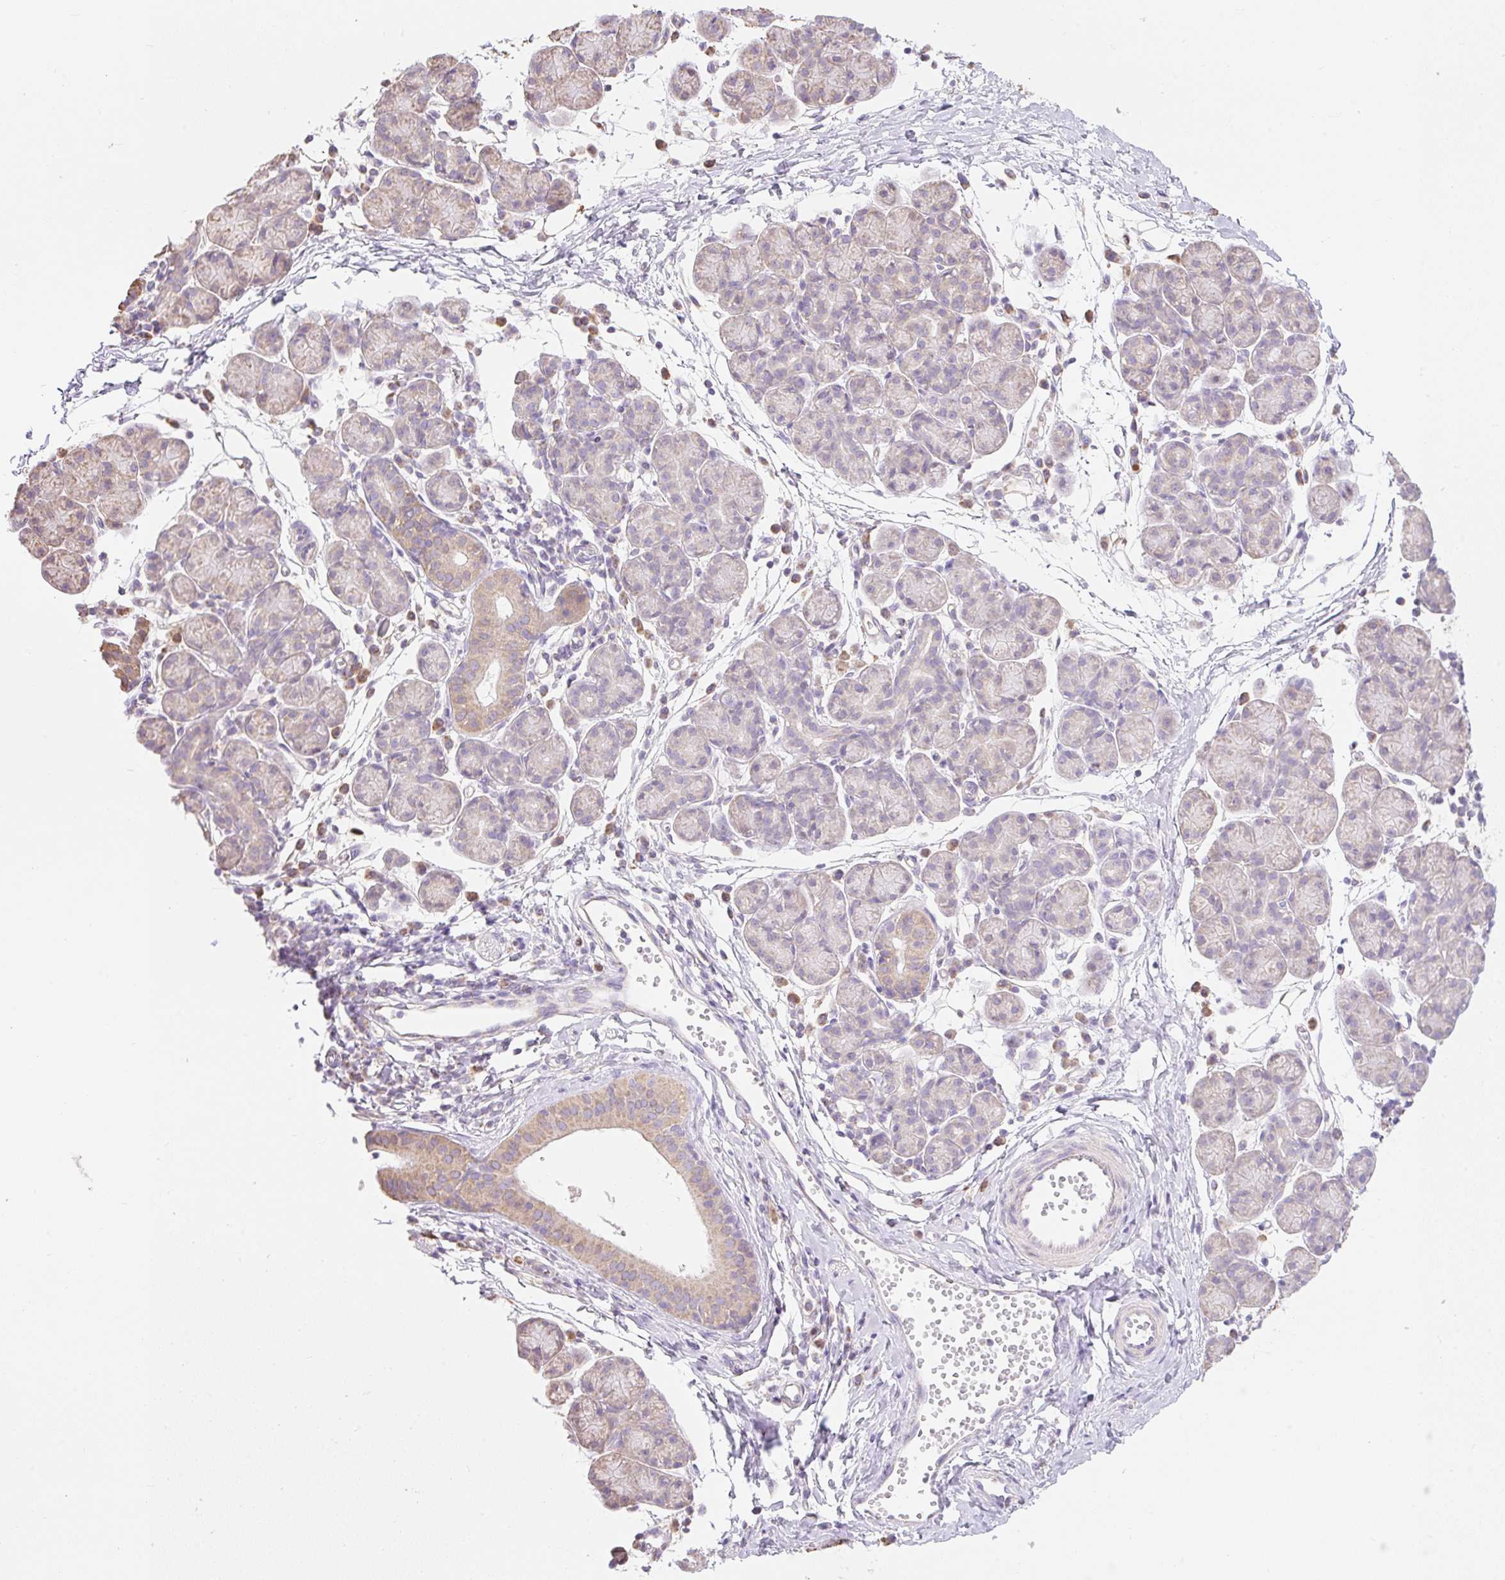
{"staining": {"intensity": "moderate", "quantity": "<25%", "location": "cytoplasmic/membranous"}, "tissue": "salivary gland", "cell_type": "Glandular cells", "image_type": "normal", "snomed": [{"axis": "morphology", "description": "Normal tissue, NOS"}, {"axis": "morphology", "description": "Inflammation, NOS"}, {"axis": "topography", "description": "Lymph node"}, {"axis": "topography", "description": "Salivary gland"}], "caption": "Protein expression analysis of normal salivary gland displays moderate cytoplasmic/membranous staining in about <25% of glandular cells.", "gene": "DHX35", "patient": {"sex": "male", "age": 3}}